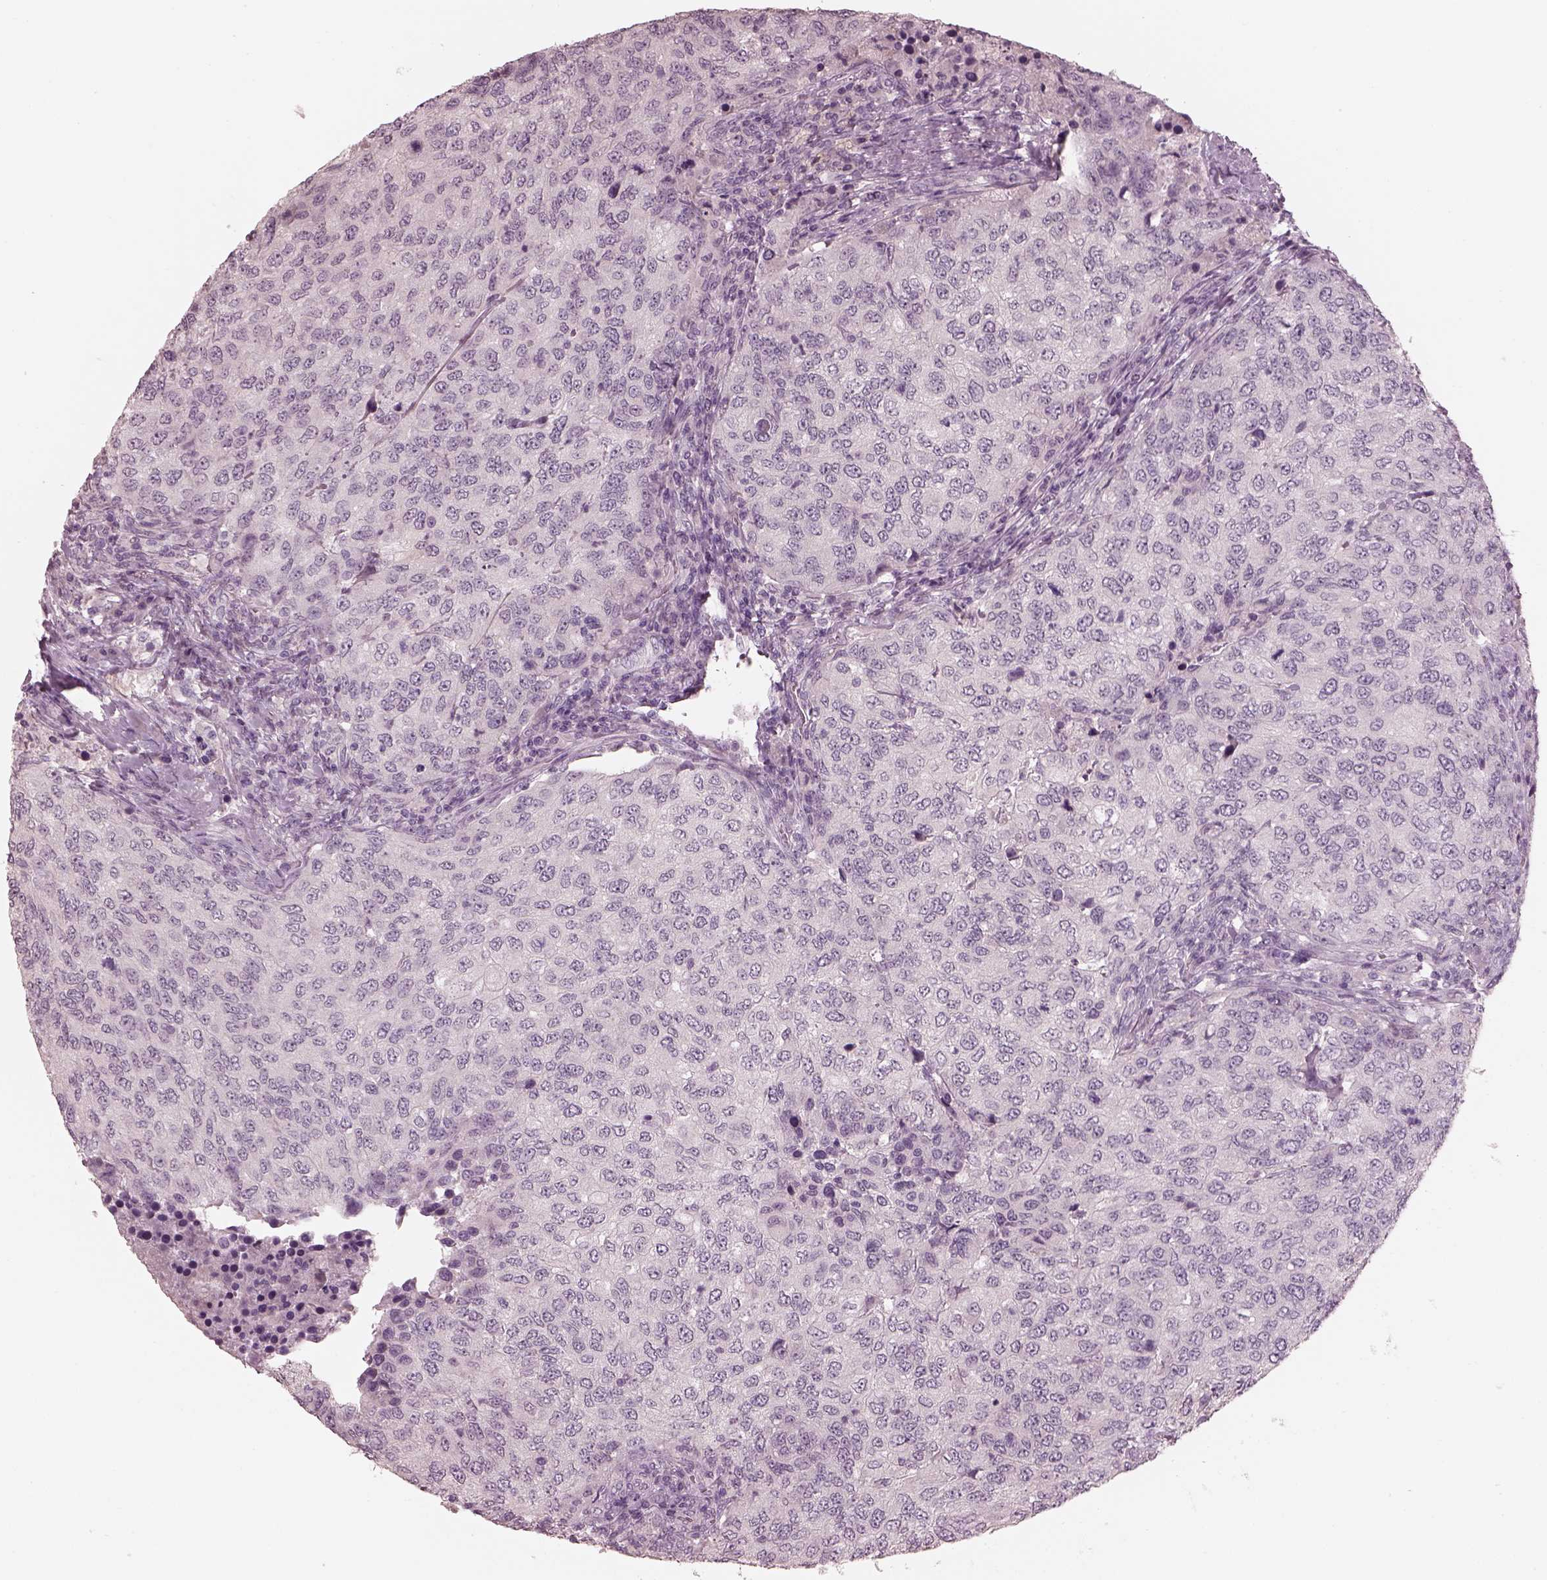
{"staining": {"intensity": "negative", "quantity": "none", "location": "none"}, "tissue": "urothelial cancer", "cell_type": "Tumor cells", "image_type": "cancer", "snomed": [{"axis": "morphology", "description": "Urothelial carcinoma, High grade"}, {"axis": "topography", "description": "Urinary bladder"}], "caption": "This is an IHC histopathology image of human high-grade urothelial carcinoma. There is no expression in tumor cells.", "gene": "OPTC", "patient": {"sex": "female", "age": 78}}